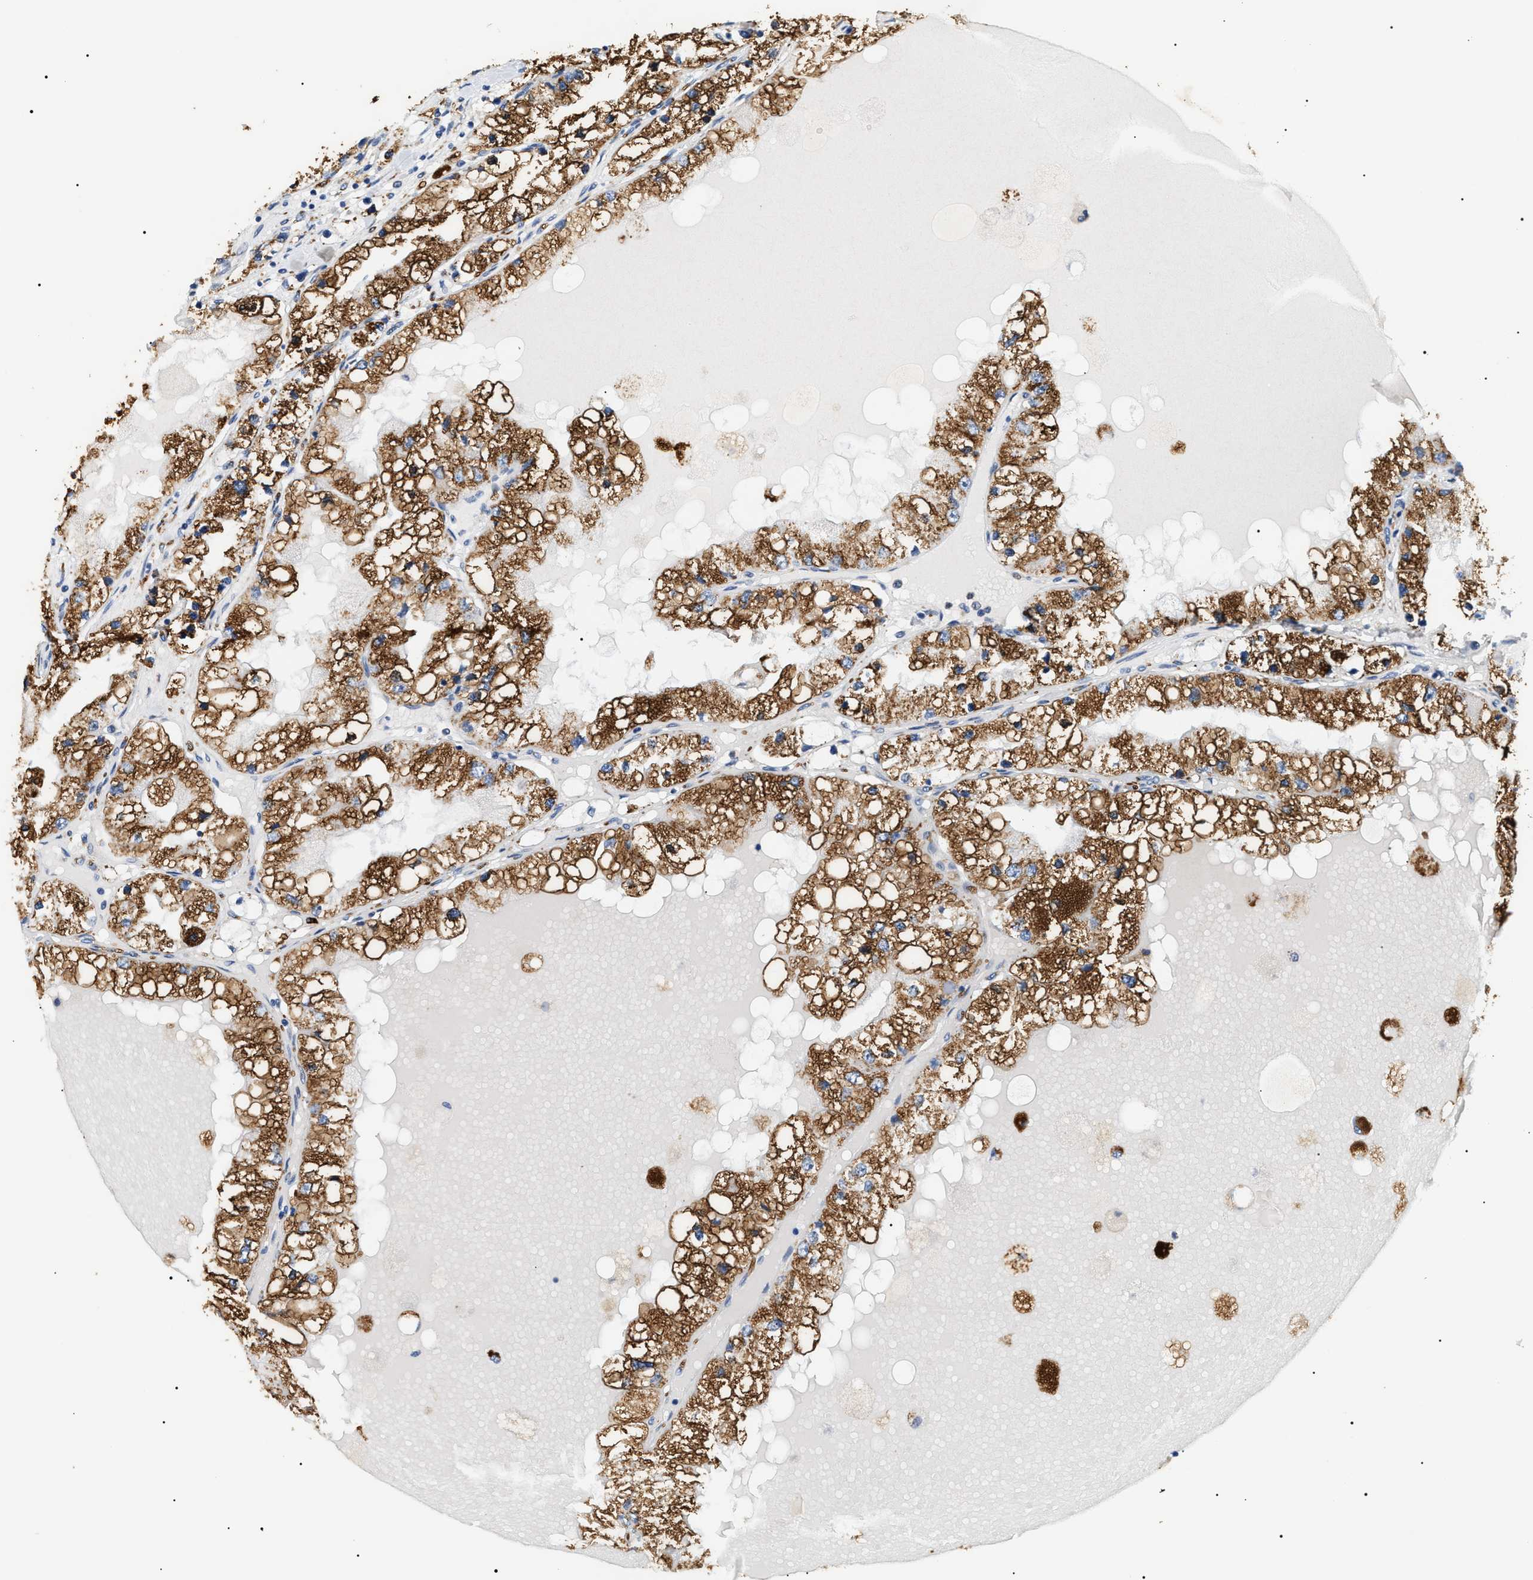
{"staining": {"intensity": "strong", "quantity": ">75%", "location": "cytoplasmic/membranous"}, "tissue": "renal cancer", "cell_type": "Tumor cells", "image_type": "cancer", "snomed": [{"axis": "morphology", "description": "Adenocarcinoma, NOS"}, {"axis": "topography", "description": "Kidney"}], "caption": "This micrograph demonstrates immunohistochemistry staining of human renal cancer (adenocarcinoma), with high strong cytoplasmic/membranous positivity in approximately >75% of tumor cells.", "gene": "HSD17B11", "patient": {"sex": "male", "age": 68}}